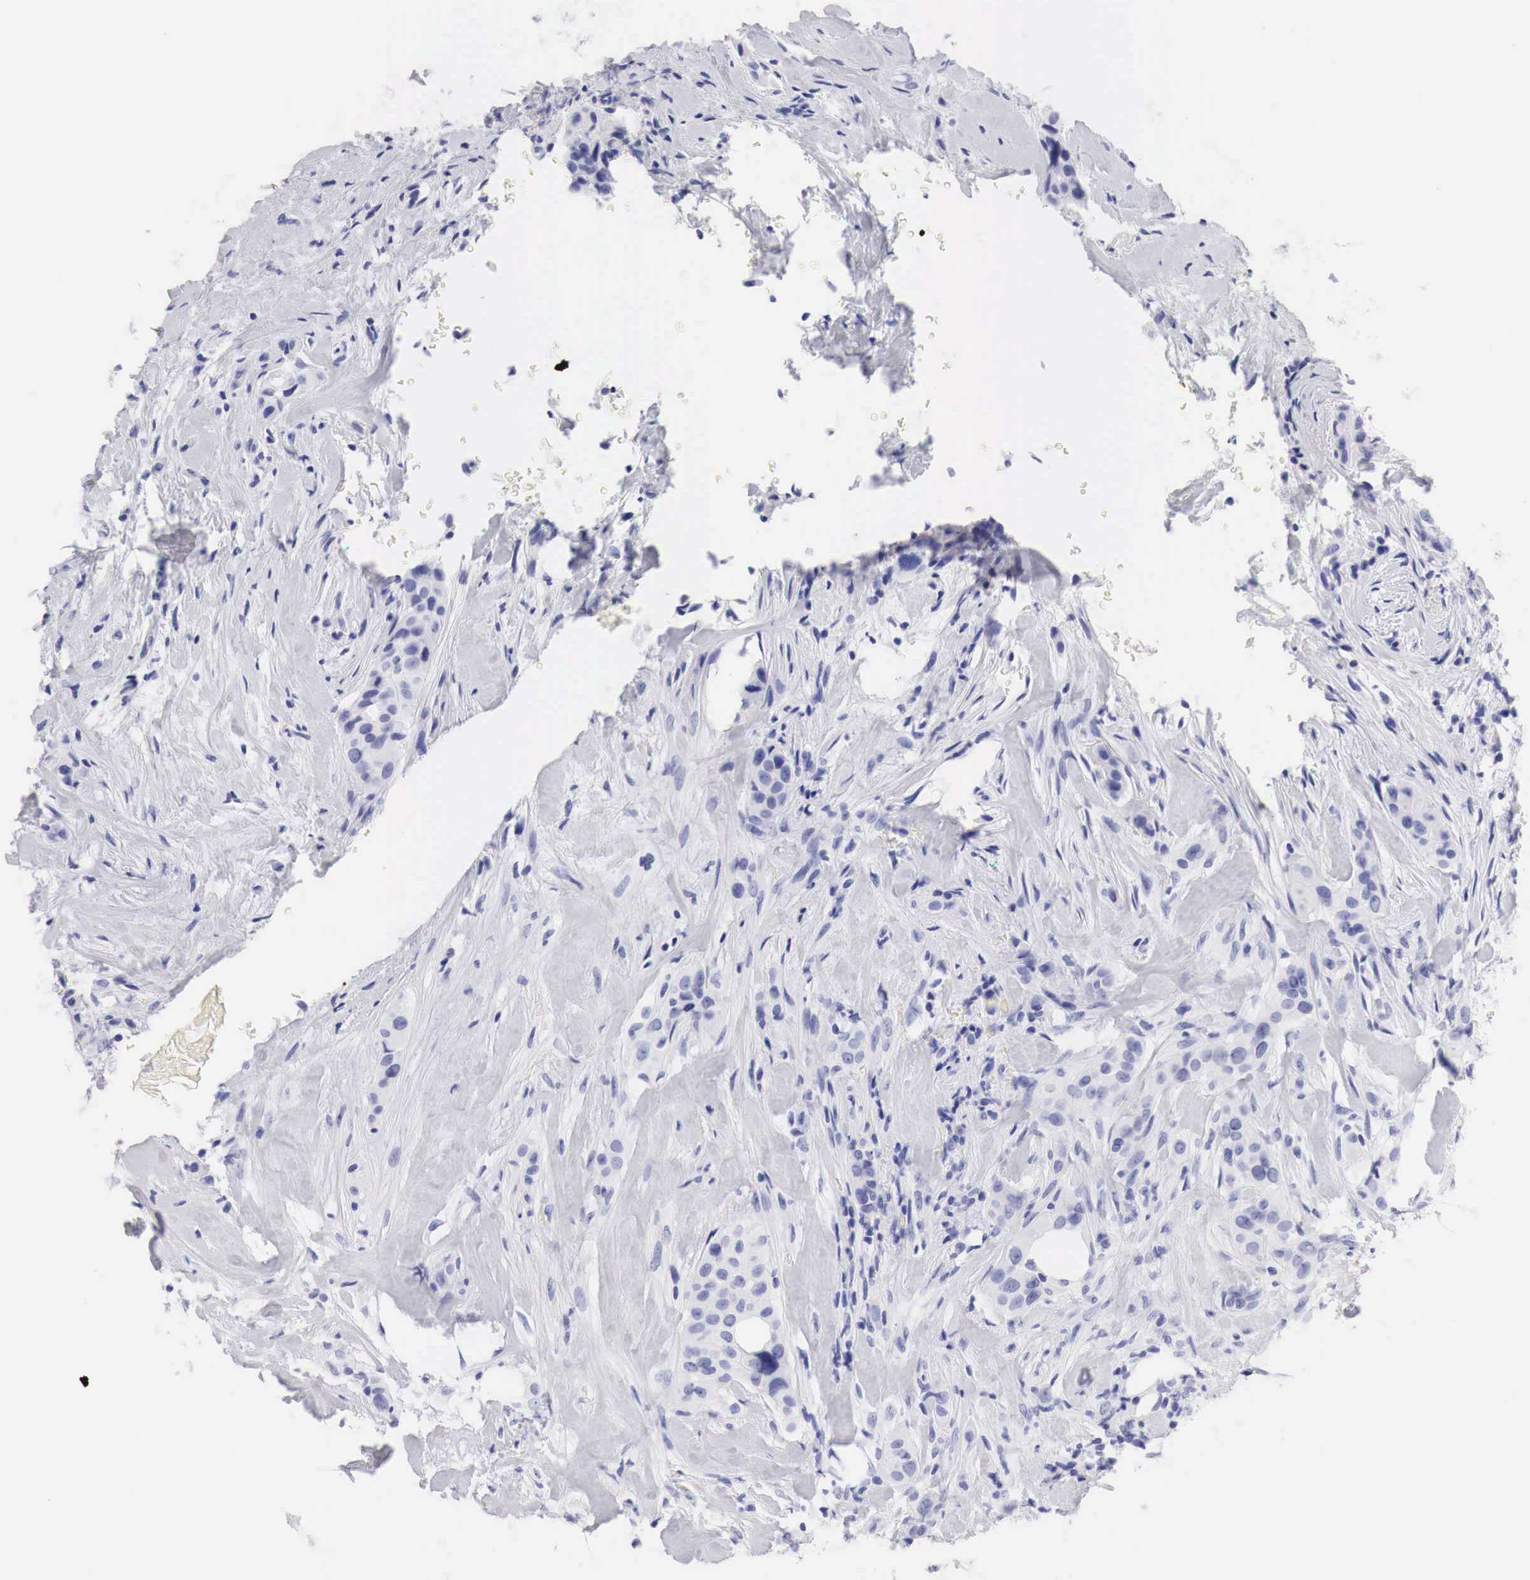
{"staining": {"intensity": "negative", "quantity": "none", "location": "none"}, "tissue": "breast cancer", "cell_type": "Tumor cells", "image_type": "cancer", "snomed": [{"axis": "morphology", "description": "Duct carcinoma"}, {"axis": "topography", "description": "Breast"}], "caption": "A high-resolution image shows IHC staining of breast infiltrating ductal carcinoma, which shows no significant staining in tumor cells.", "gene": "TYR", "patient": {"sex": "female", "age": 45}}